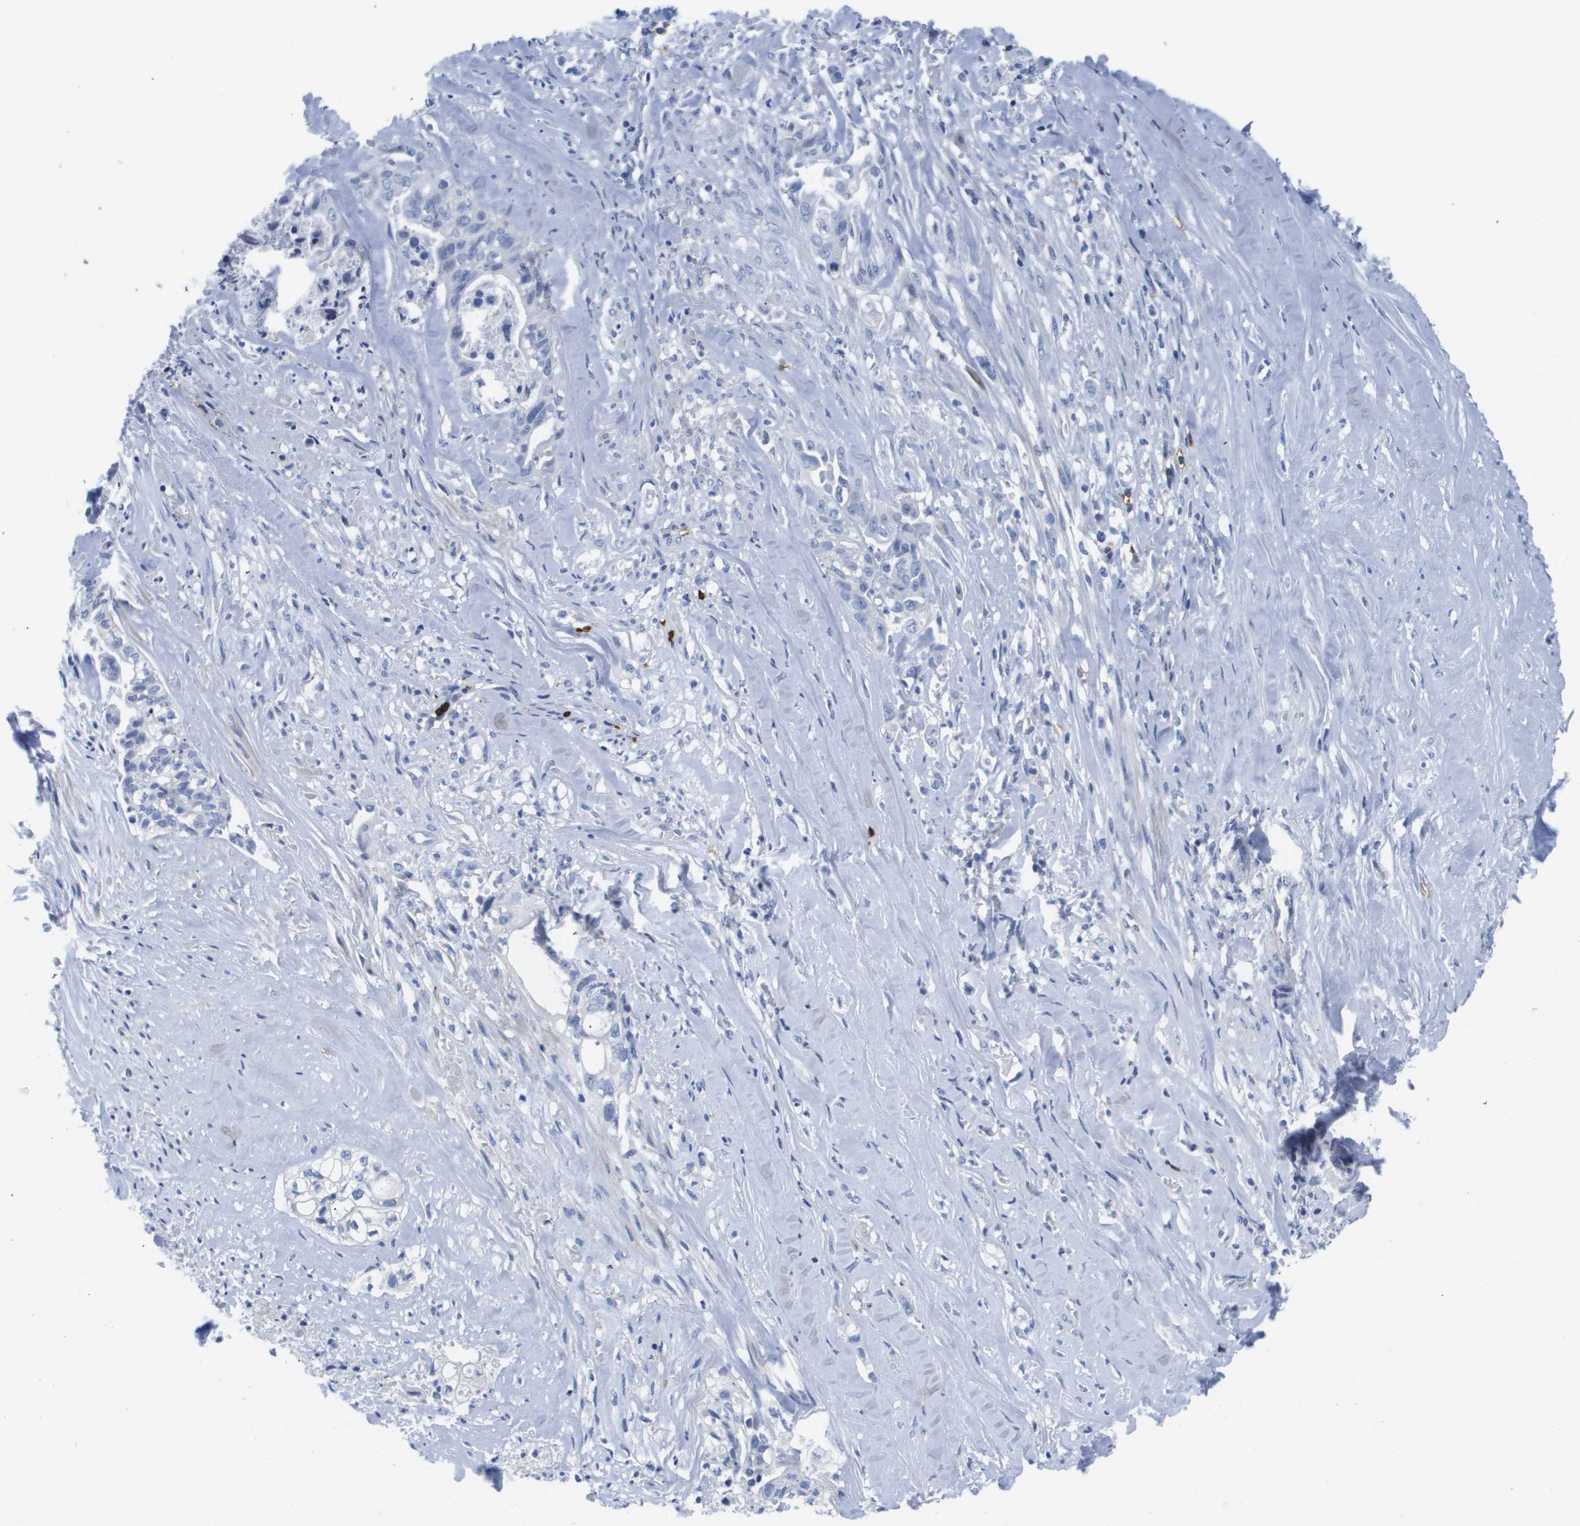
{"staining": {"intensity": "negative", "quantity": "none", "location": "none"}, "tissue": "liver cancer", "cell_type": "Tumor cells", "image_type": "cancer", "snomed": [{"axis": "morphology", "description": "Cholangiocarcinoma"}, {"axis": "topography", "description": "Liver"}], "caption": "A micrograph of human liver cholangiocarcinoma is negative for staining in tumor cells.", "gene": "MS4A1", "patient": {"sex": "female", "age": 70}}